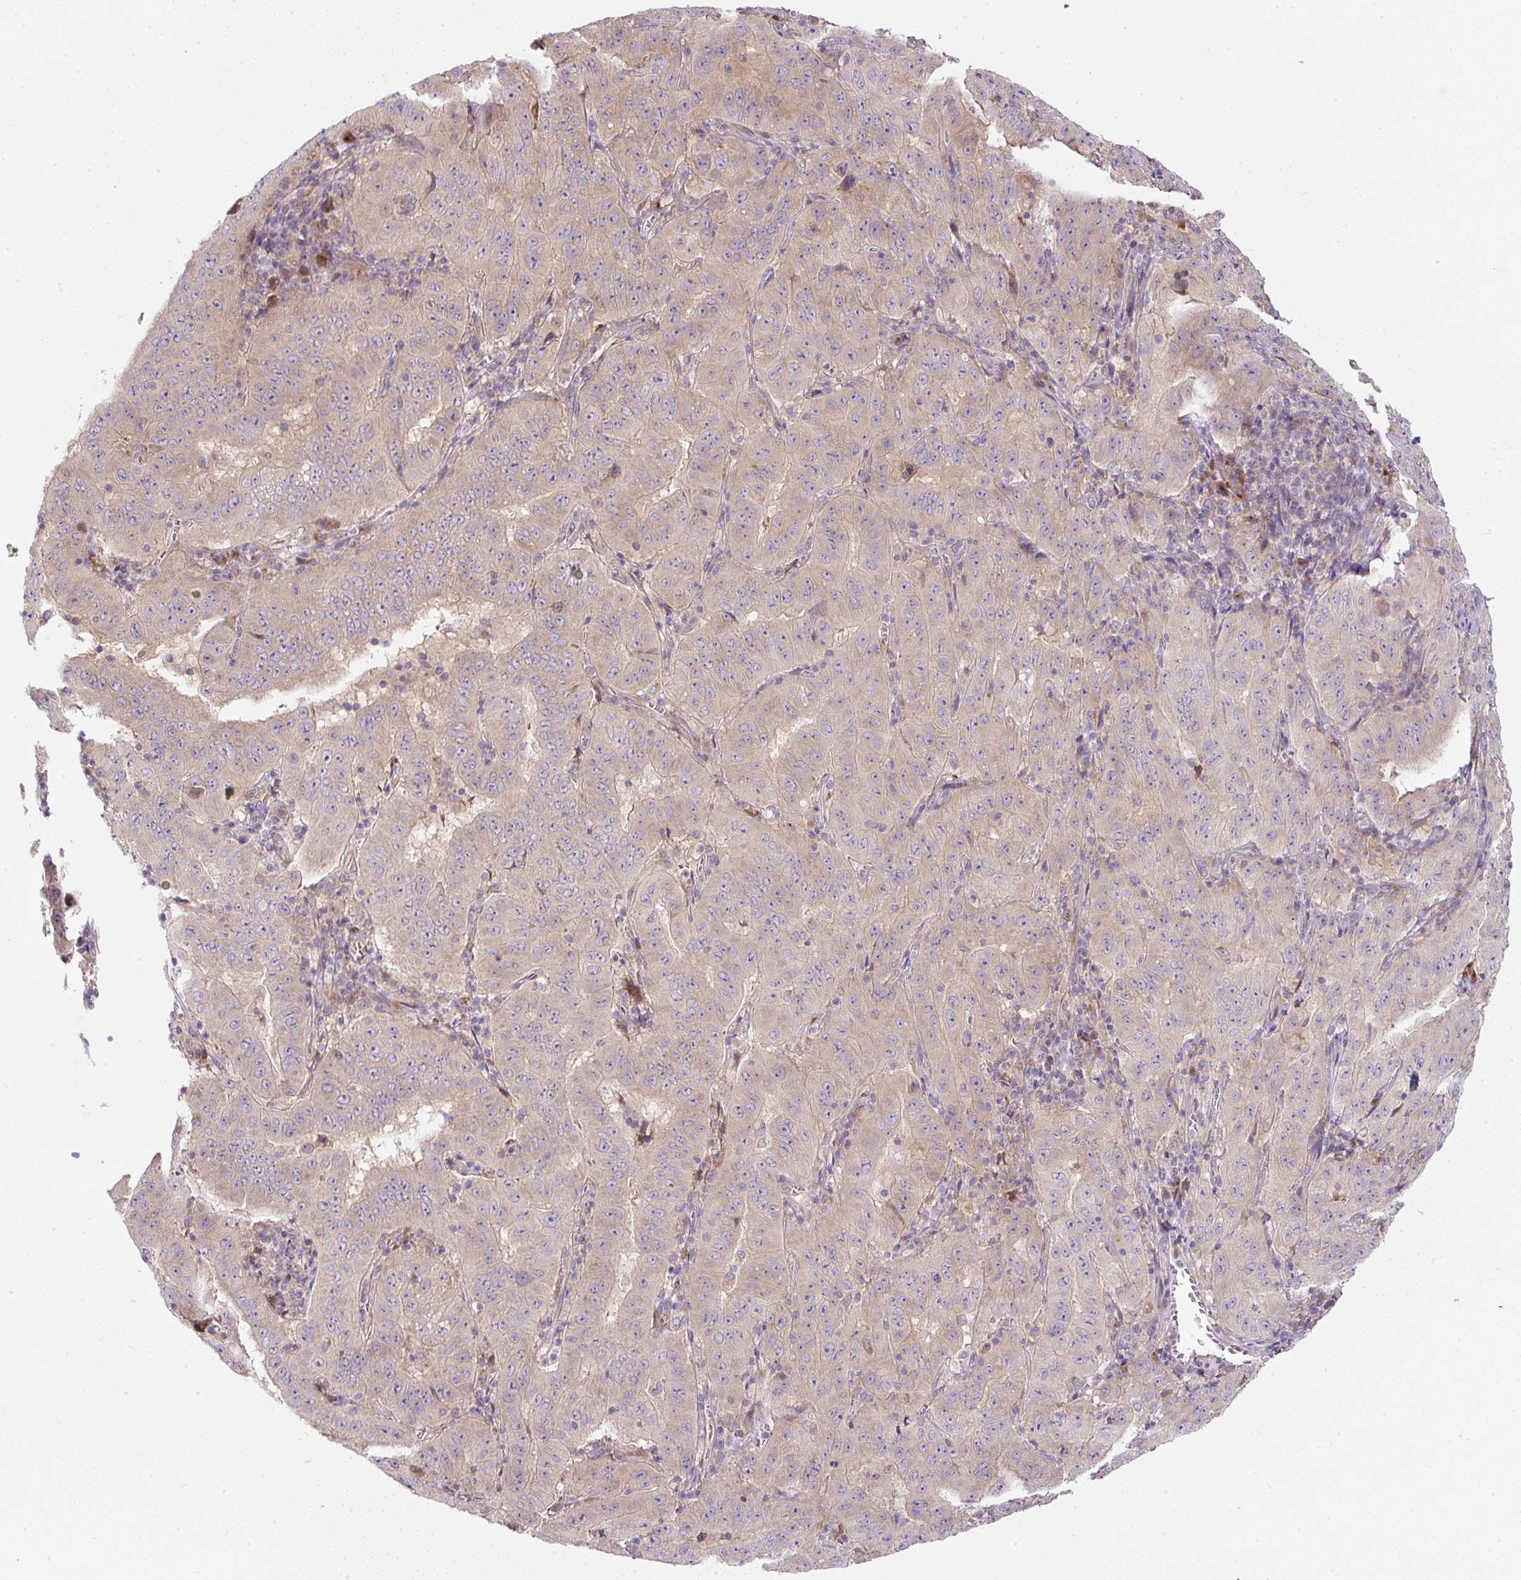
{"staining": {"intensity": "weak", "quantity": "25%-75%", "location": "cytoplasmic/membranous"}, "tissue": "pancreatic cancer", "cell_type": "Tumor cells", "image_type": "cancer", "snomed": [{"axis": "morphology", "description": "Adenocarcinoma, NOS"}, {"axis": "topography", "description": "Pancreas"}], "caption": "High-magnification brightfield microscopy of pancreatic cancer (adenocarcinoma) stained with DAB (brown) and counterstained with hematoxylin (blue). tumor cells exhibit weak cytoplasmic/membranous positivity is present in approximately25%-75% of cells. Immunohistochemistry (ihc) stains the protein in brown and the nuclei are stained blue.", "gene": "MLX", "patient": {"sex": "male", "age": 63}}